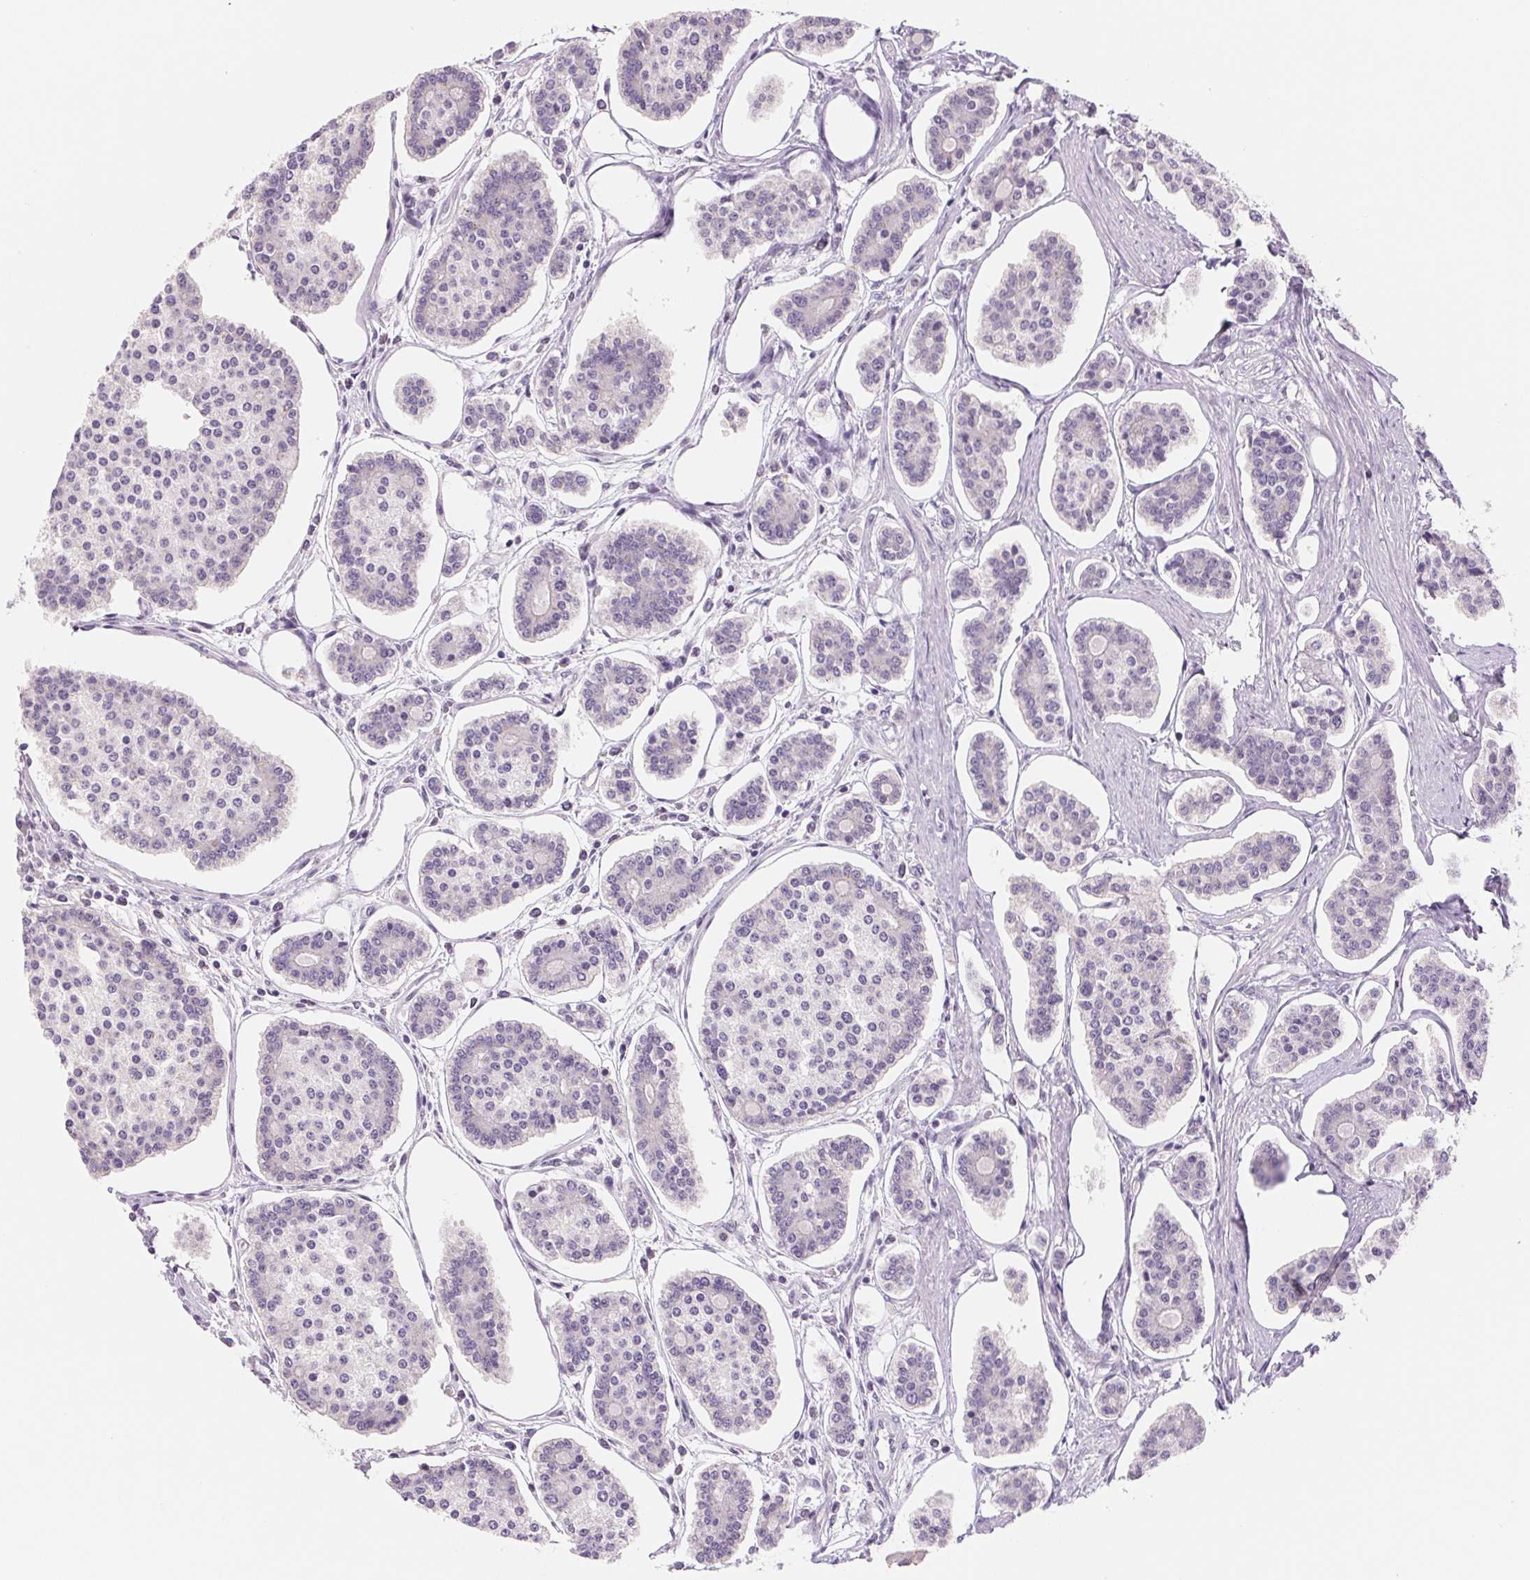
{"staining": {"intensity": "negative", "quantity": "none", "location": "none"}, "tissue": "carcinoid", "cell_type": "Tumor cells", "image_type": "cancer", "snomed": [{"axis": "morphology", "description": "Carcinoid, malignant, NOS"}, {"axis": "topography", "description": "Small intestine"}], "caption": "Tumor cells show no significant protein staining in malignant carcinoid.", "gene": "CCDC168", "patient": {"sex": "female", "age": 65}}